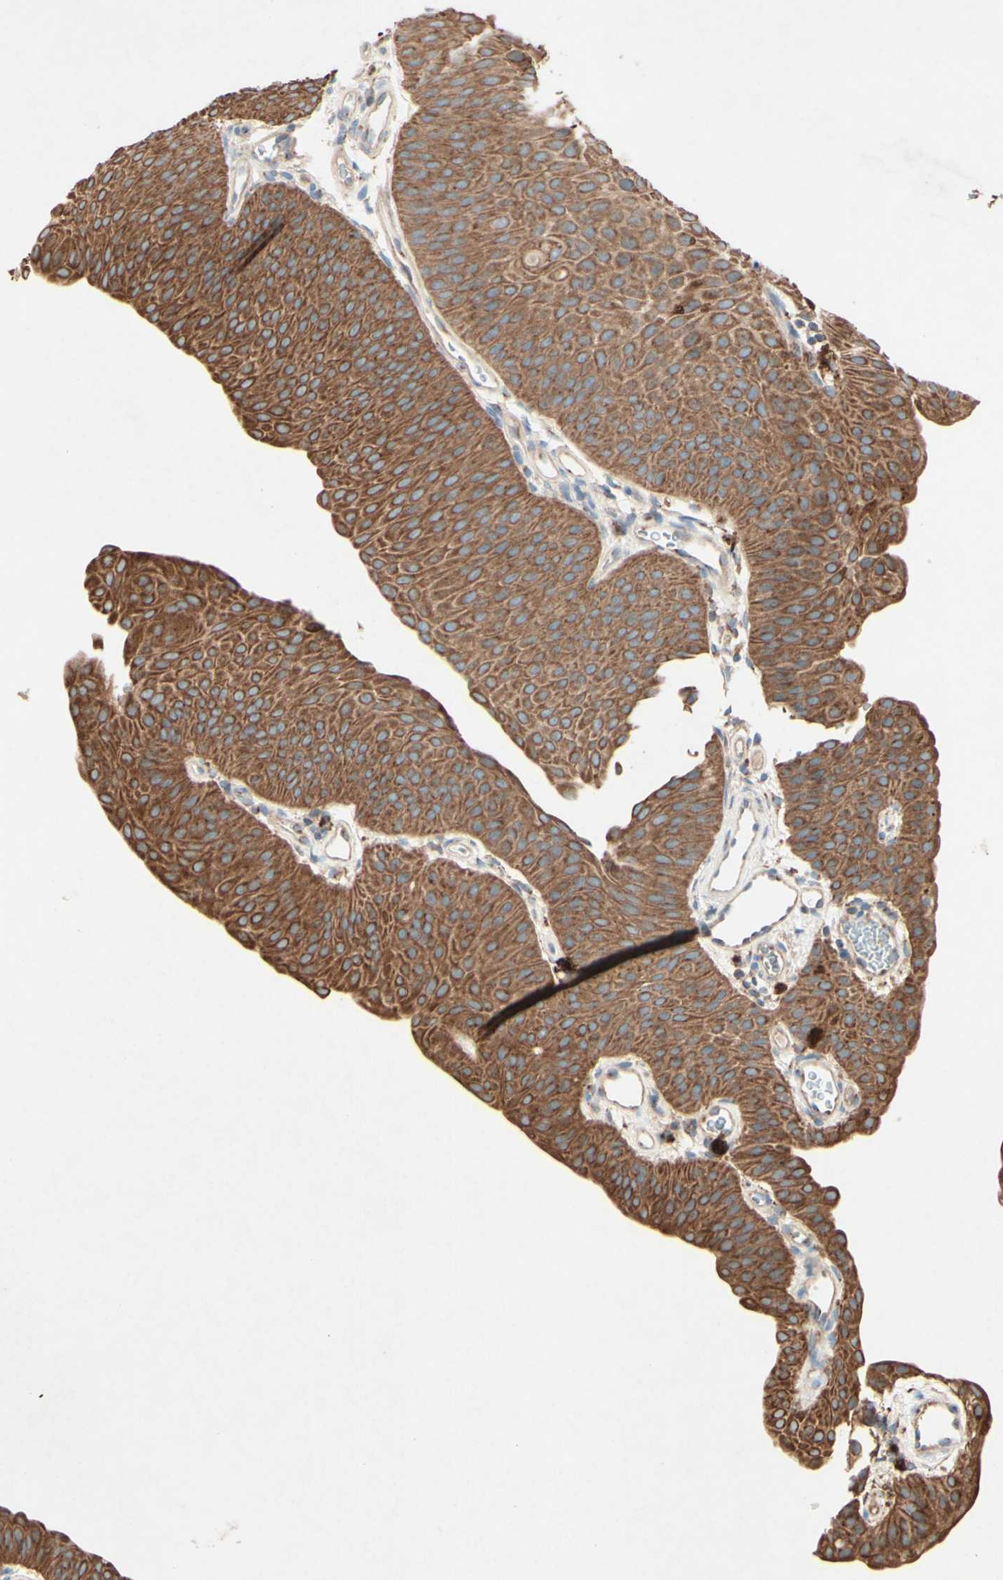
{"staining": {"intensity": "strong", "quantity": ">75%", "location": "cytoplasmic/membranous"}, "tissue": "urothelial cancer", "cell_type": "Tumor cells", "image_type": "cancer", "snomed": [{"axis": "morphology", "description": "Urothelial carcinoma, Low grade"}, {"axis": "topography", "description": "Urinary bladder"}], "caption": "Human low-grade urothelial carcinoma stained with a brown dye exhibits strong cytoplasmic/membranous positive positivity in approximately >75% of tumor cells.", "gene": "MTM1", "patient": {"sex": "female", "age": 60}}